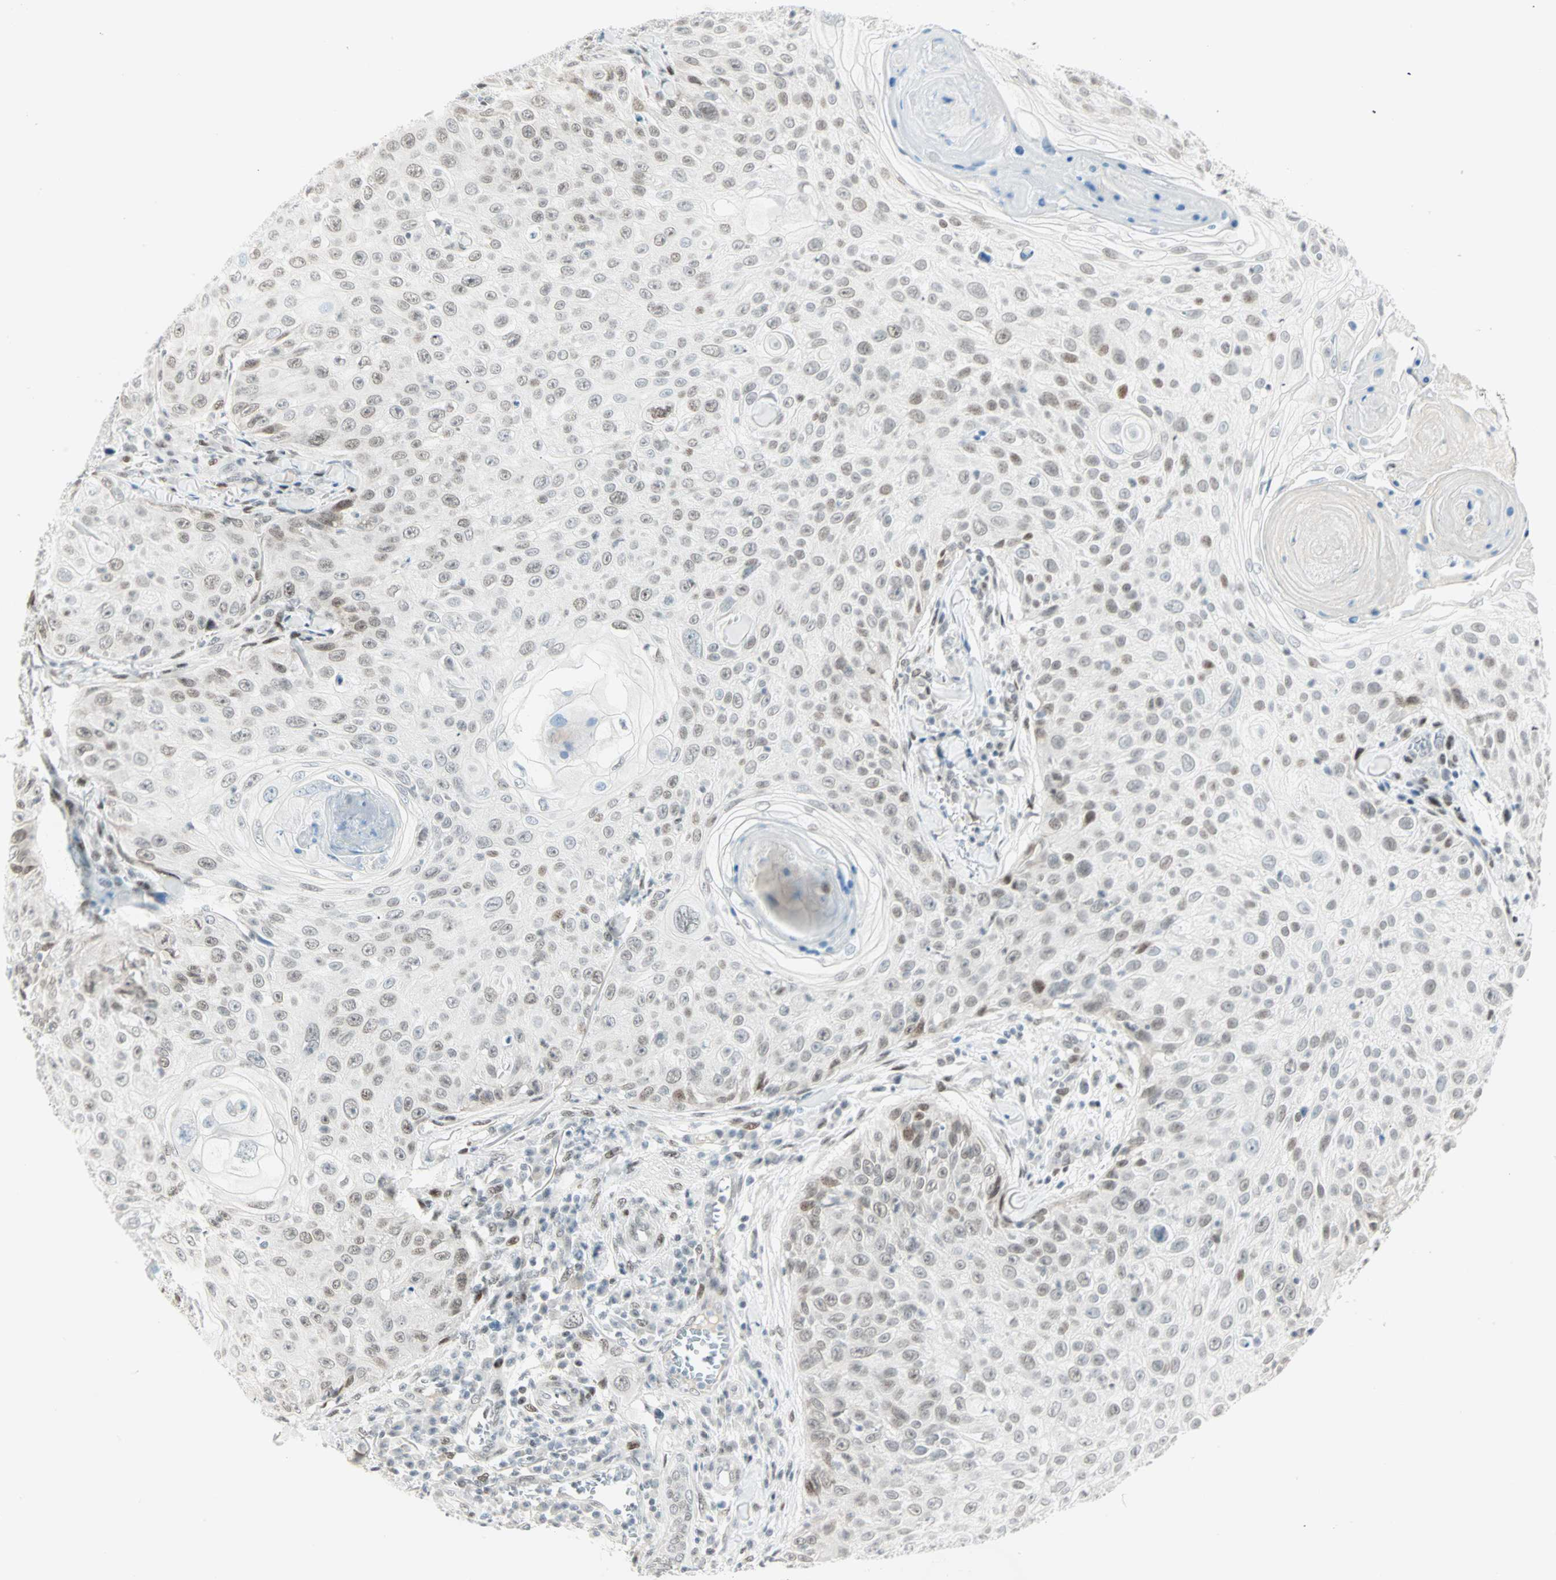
{"staining": {"intensity": "weak", "quantity": "<25%", "location": "nuclear"}, "tissue": "skin cancer", "cell_type": "Tumor cells", "image_type": "cancer", "snomed": [{"axis": "morphology", "description": "Squamous cell carcinoma, NOS"}, {"axis": "topography", "description": "Skin"}], "caption": "Immunohistochemistry of human squamous cell carcinoma (skin) displays no positivity in tumor cells.", "gene": "PKNOX1", "patient": {"sex": "male", "age": 86}}